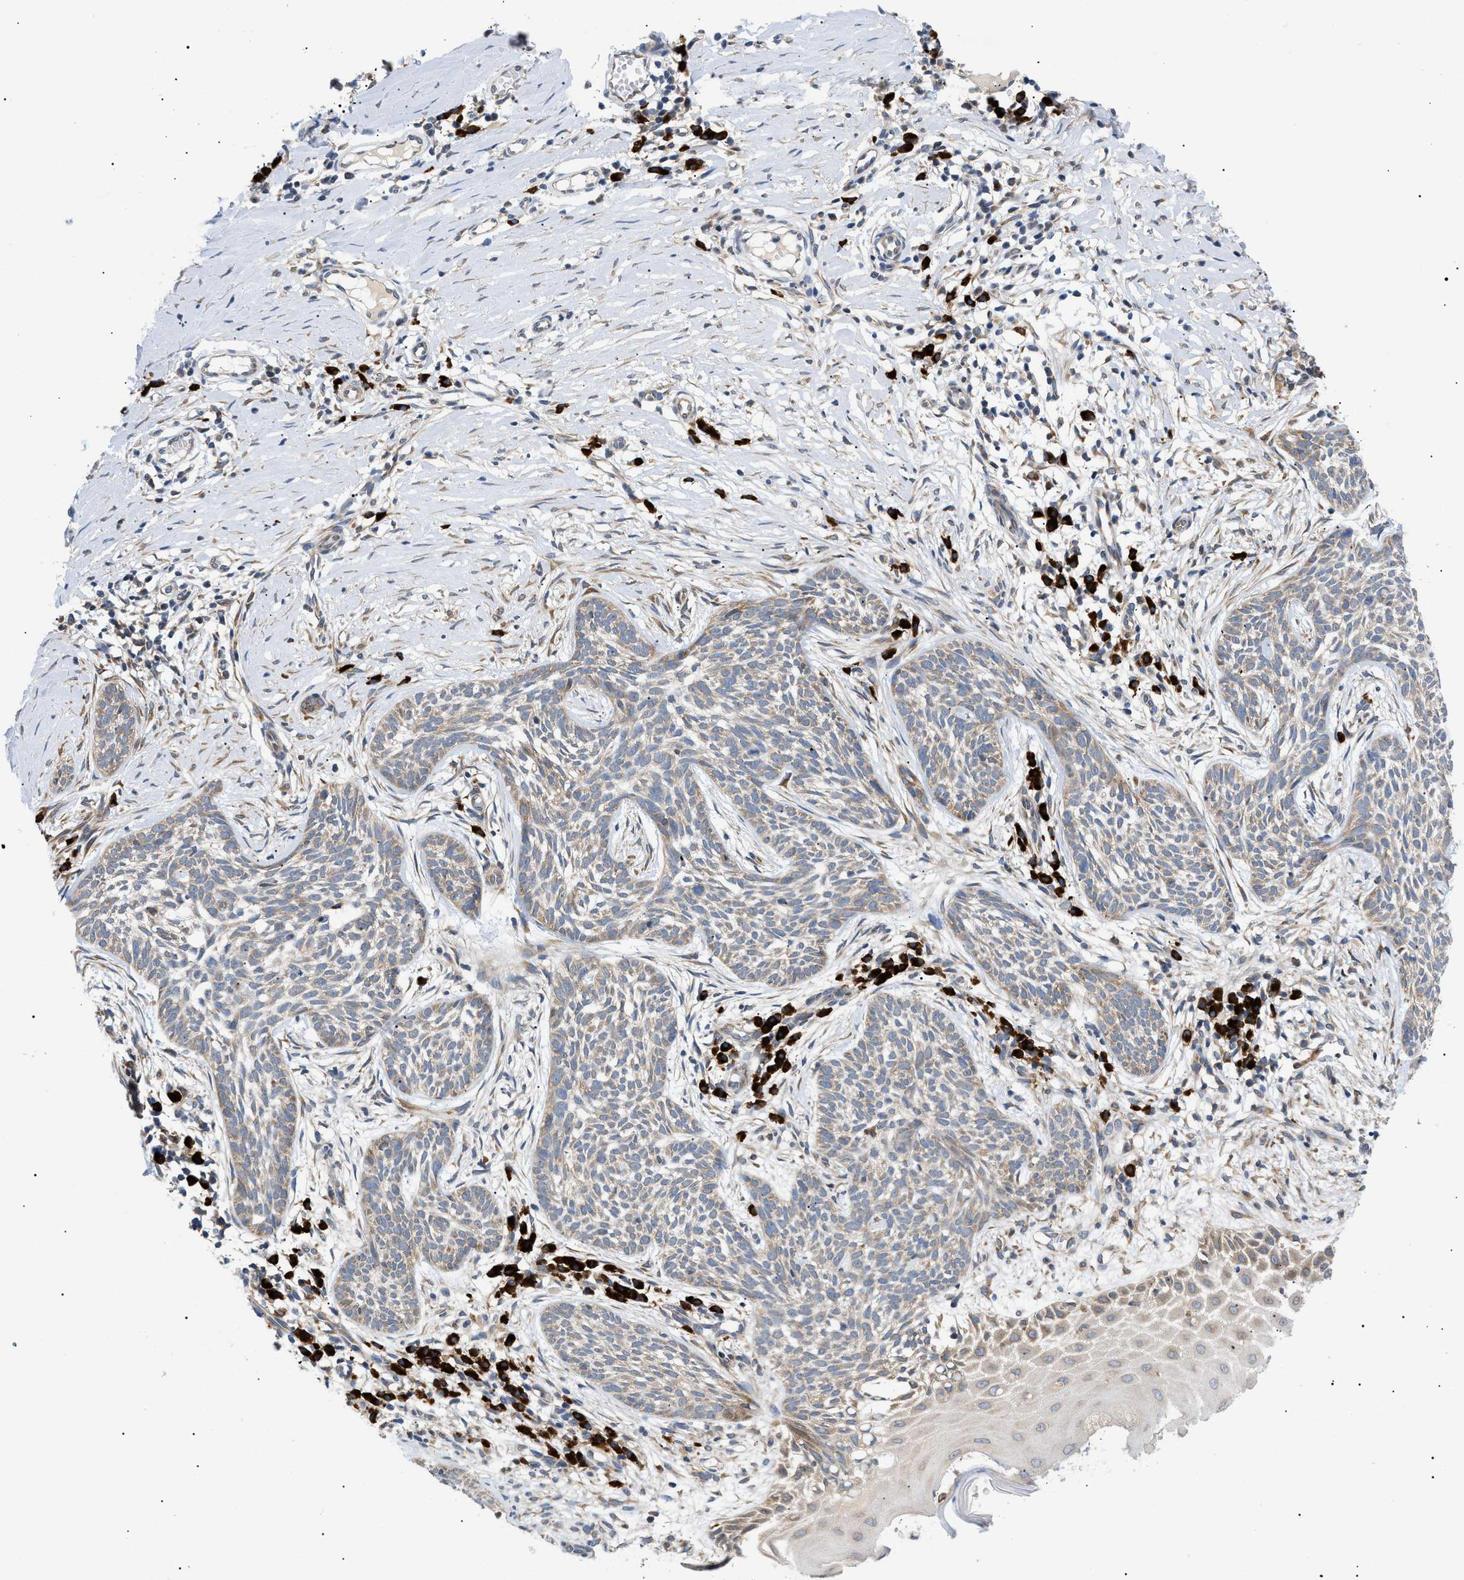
{"staining": {"intensity": "weak", "quantity": ">75%", "location": "cytoplasmic/membranous"}, "tissue": "skin cancer", "cell_type": "Tumor cells", "image_type": "cancer", "snomed": [{"axis": "morphology", "description": "Basal cell carcinoma"}, {"axis": "topography", "description": "Skin"}], "caption": "Weak cytoplasmic/membranous expression for a protein is present in approximately >75% of tumor cells of skin basal cell carcinoma using immunohistochemistry.", "gene": "DERL1", "patient": {"sex": "female", "age": 59}}